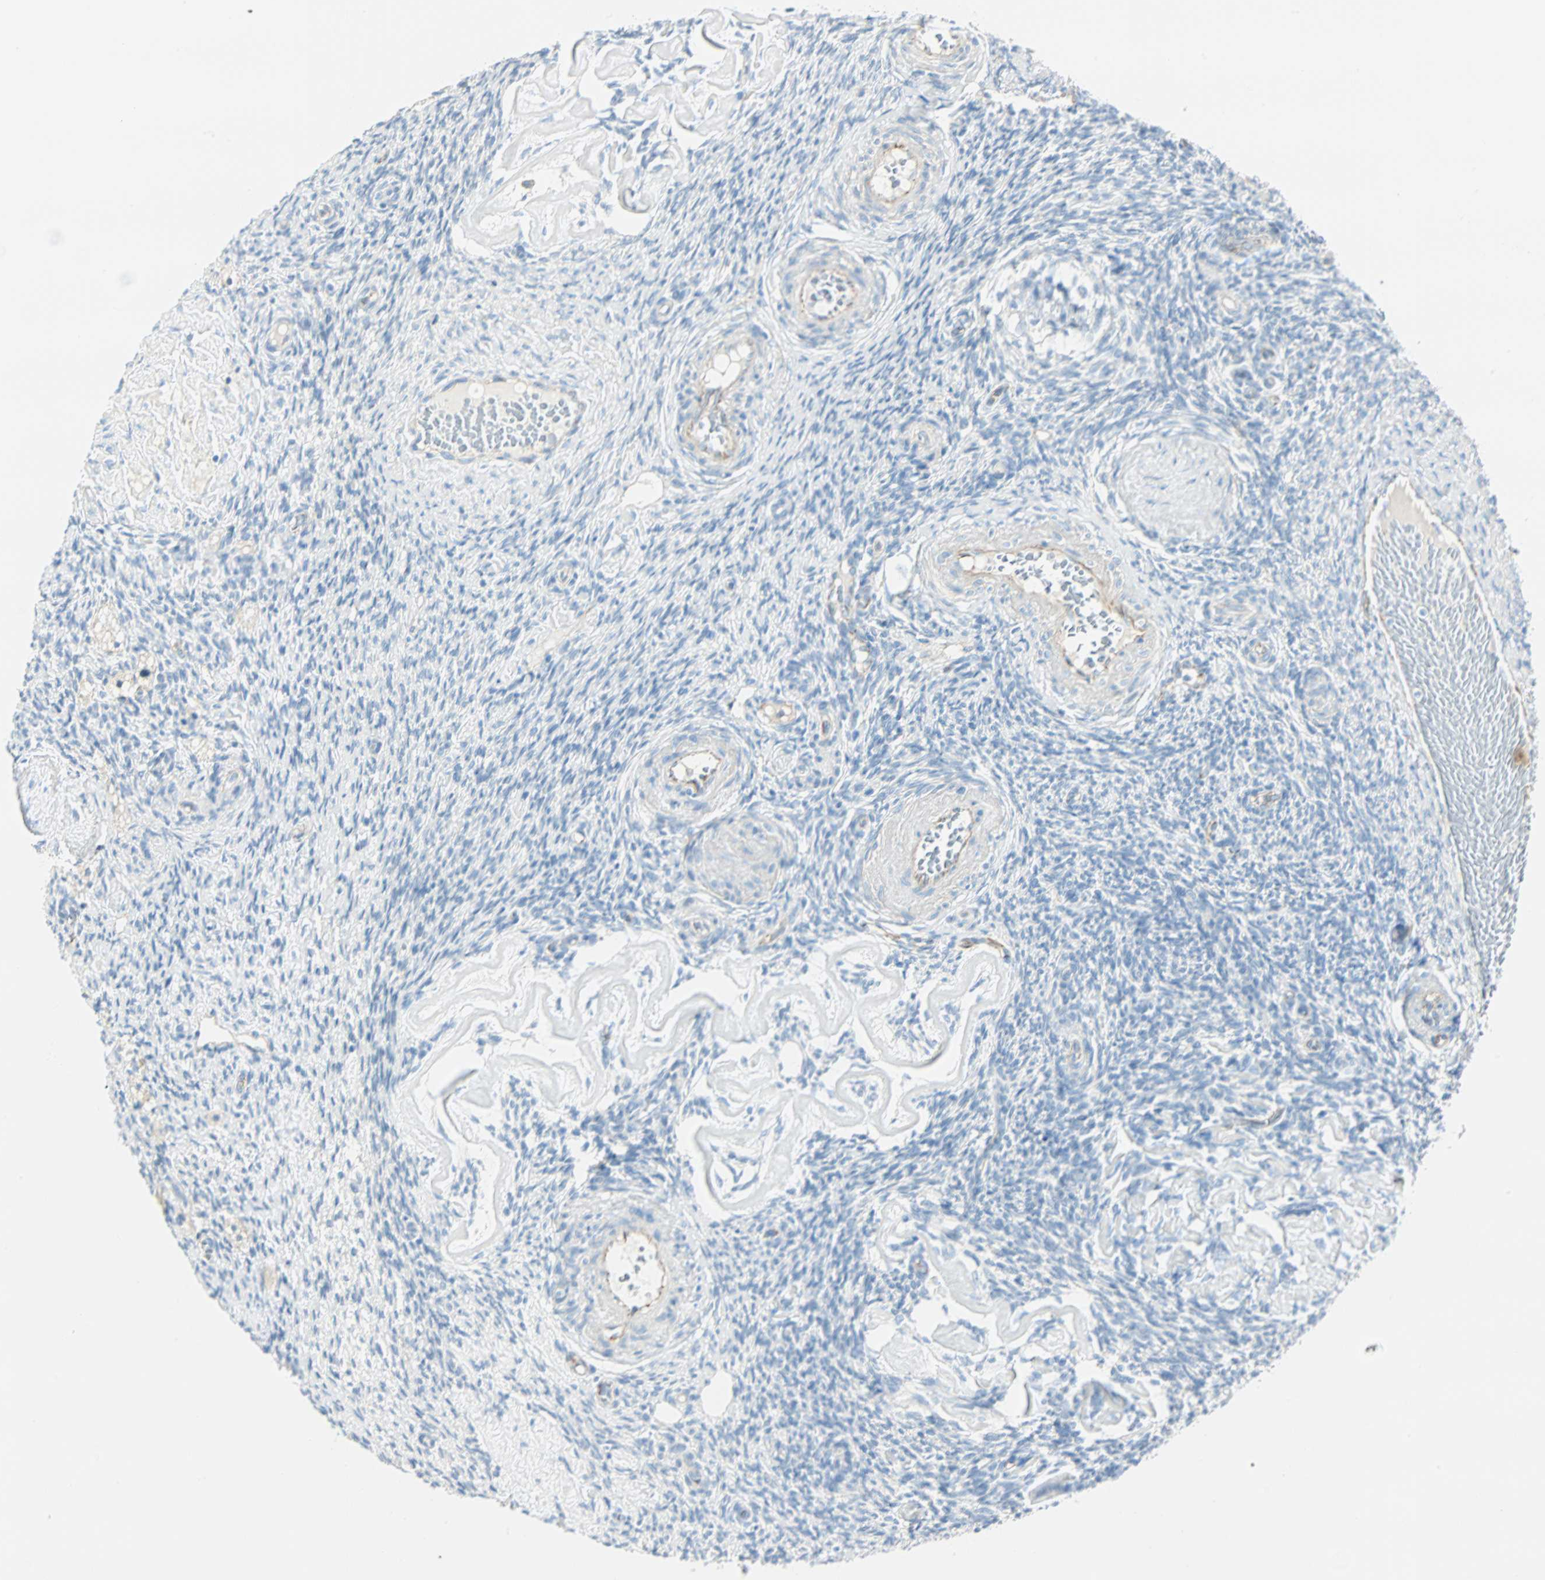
{"staining": {"intensity": "weak", "quantity": "25%-75%", "location": "cytoplasmic/membranous"}, "tissue": "ovary", "cell_type": "Ovarian stroma cells", "image_type": "normal", "snomed": [{"axis": "morphology", "description": "Normal tissue, NOS"}, {"axis": "topography", "description": "Ovary"}], "caption": "This image displays benign ovary stained with immunohistochemistry (IHC) to label a protein in brown. The cytoplasmic/membranous of ovarian stroma cells show weak positivity for the protein. Nuclei are counter-stained blue.", "gene": "VPS9D1", "patient": {"sex": "female", "age": 60}}